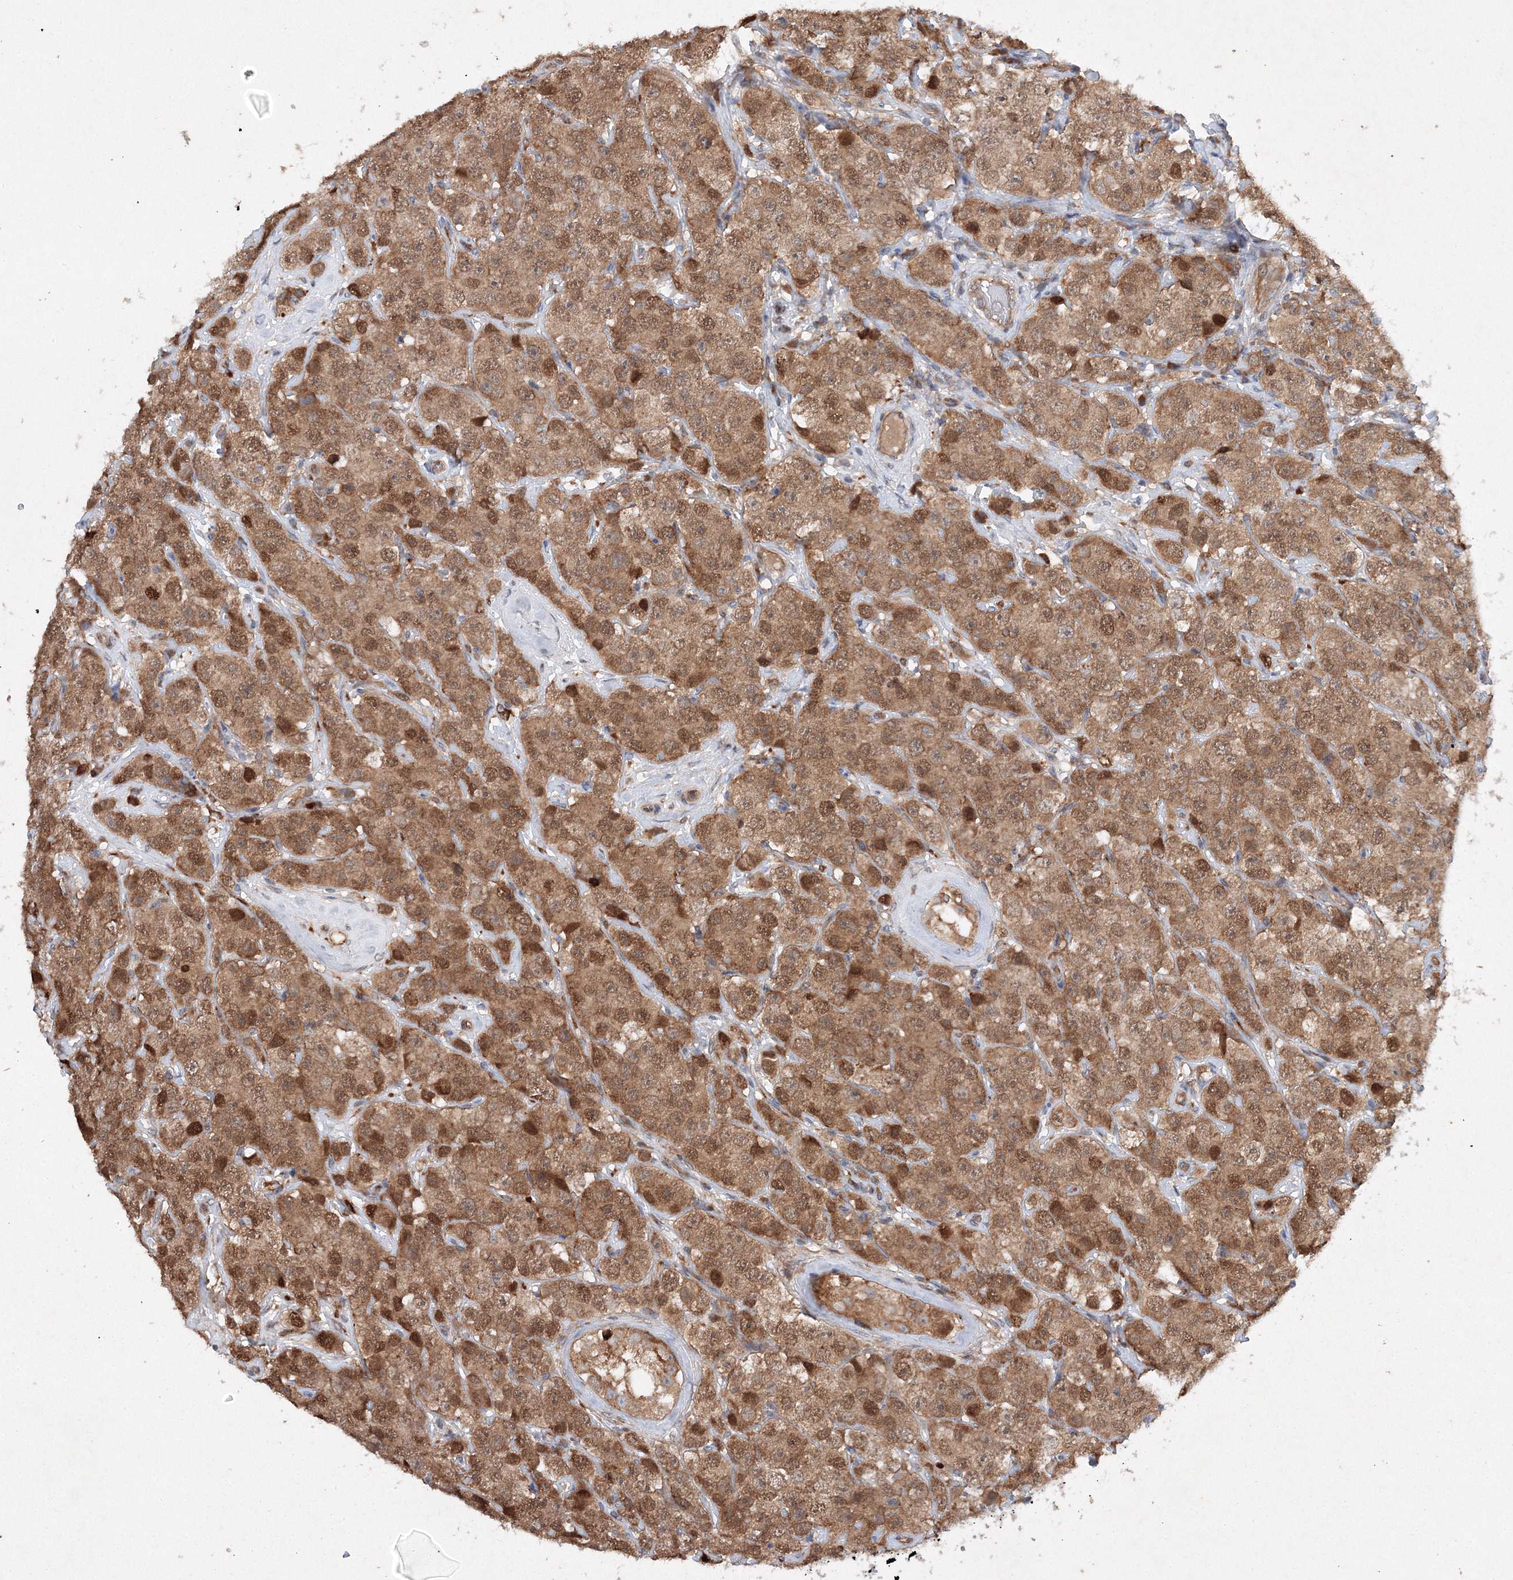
{"staining": {"intensity": "moderate", "quantity": ">75%", "location": "cytoplasmic/membranous,nuclear"}, "tissue": "testis cancer", "cell_type": "Tumor cells", "image_type": "cancer", "snomed": [{"axis": "morphology", "description": "Seminoma, NOS"}, {"axis": "topography", "description": "Testis"}], "caption": "This photomicrograph demonstrates testis cancer (seminoma) stained with IHC to label a protein in brown. The cytoplasmic/membranous and nuclear of tumor cells show moderate positivity for the protein. Nuclei are counter-stained blue.", "gene": "SLC36A1", "patient": {"sex": "male", "age": 28}}